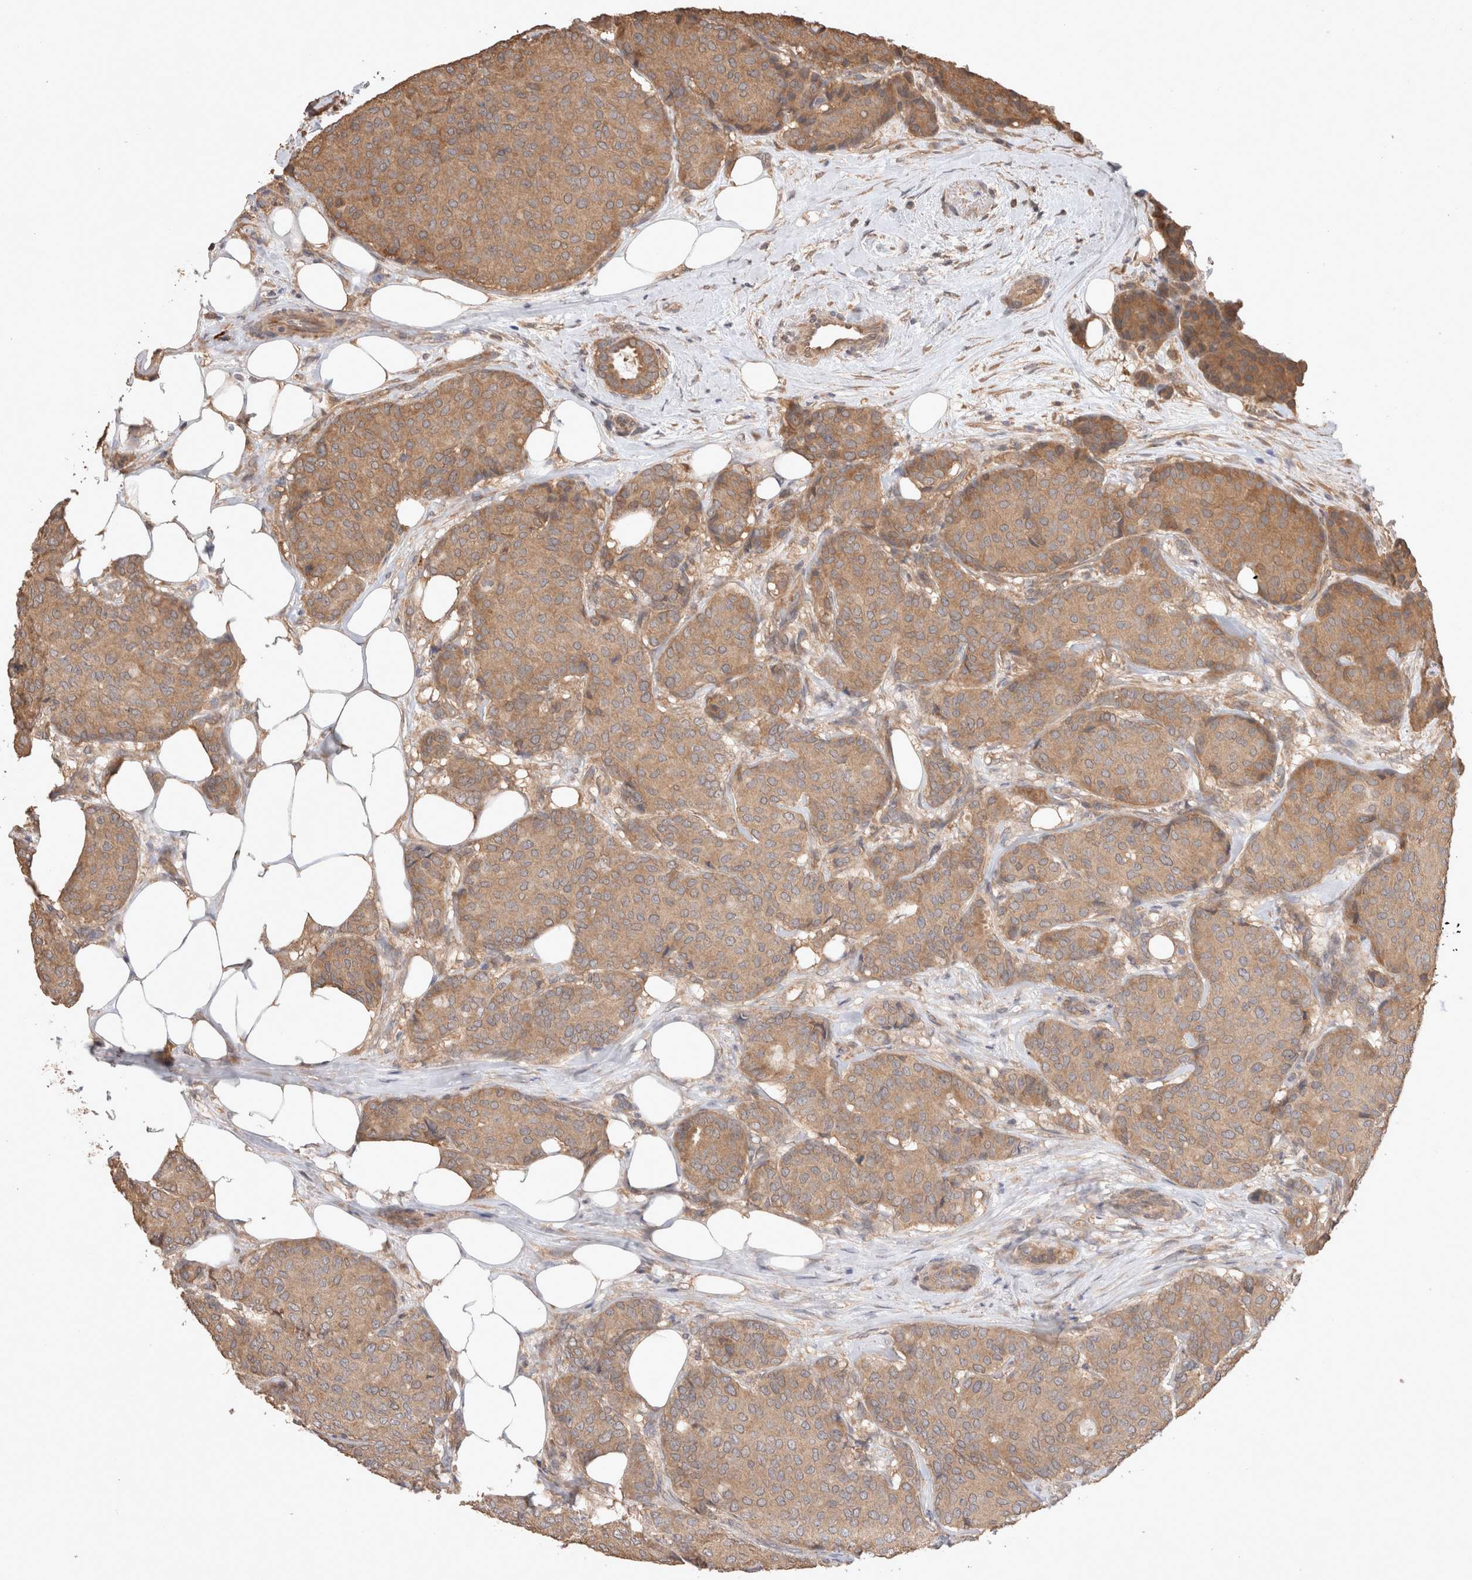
{"staining": {"intensity": "moderate", "quantity": ">75%", "location": "cytoplasmic/membranous"}, "tissue": "breast cancer", "cell_type": "Tumor cells", "image_type": "cancer", "snomed": [{"axis": "morphology", "description": "Duct carcinoma"}, {"axis": "topography", "description": "Breast"}], "caption": "Immunohistochemical staining of breast cancer (infiltrating ductal carcinoma) reveals medium levels of moderate cytoplasmic/membranous staining in about >75% of tumor cells. Using DAB (brown) and hematoxylin (blue) stains, captured at high magnification using brightfield microscopy.", "gene": "HROB", "patient": {"sex": "female", "age": 75}}